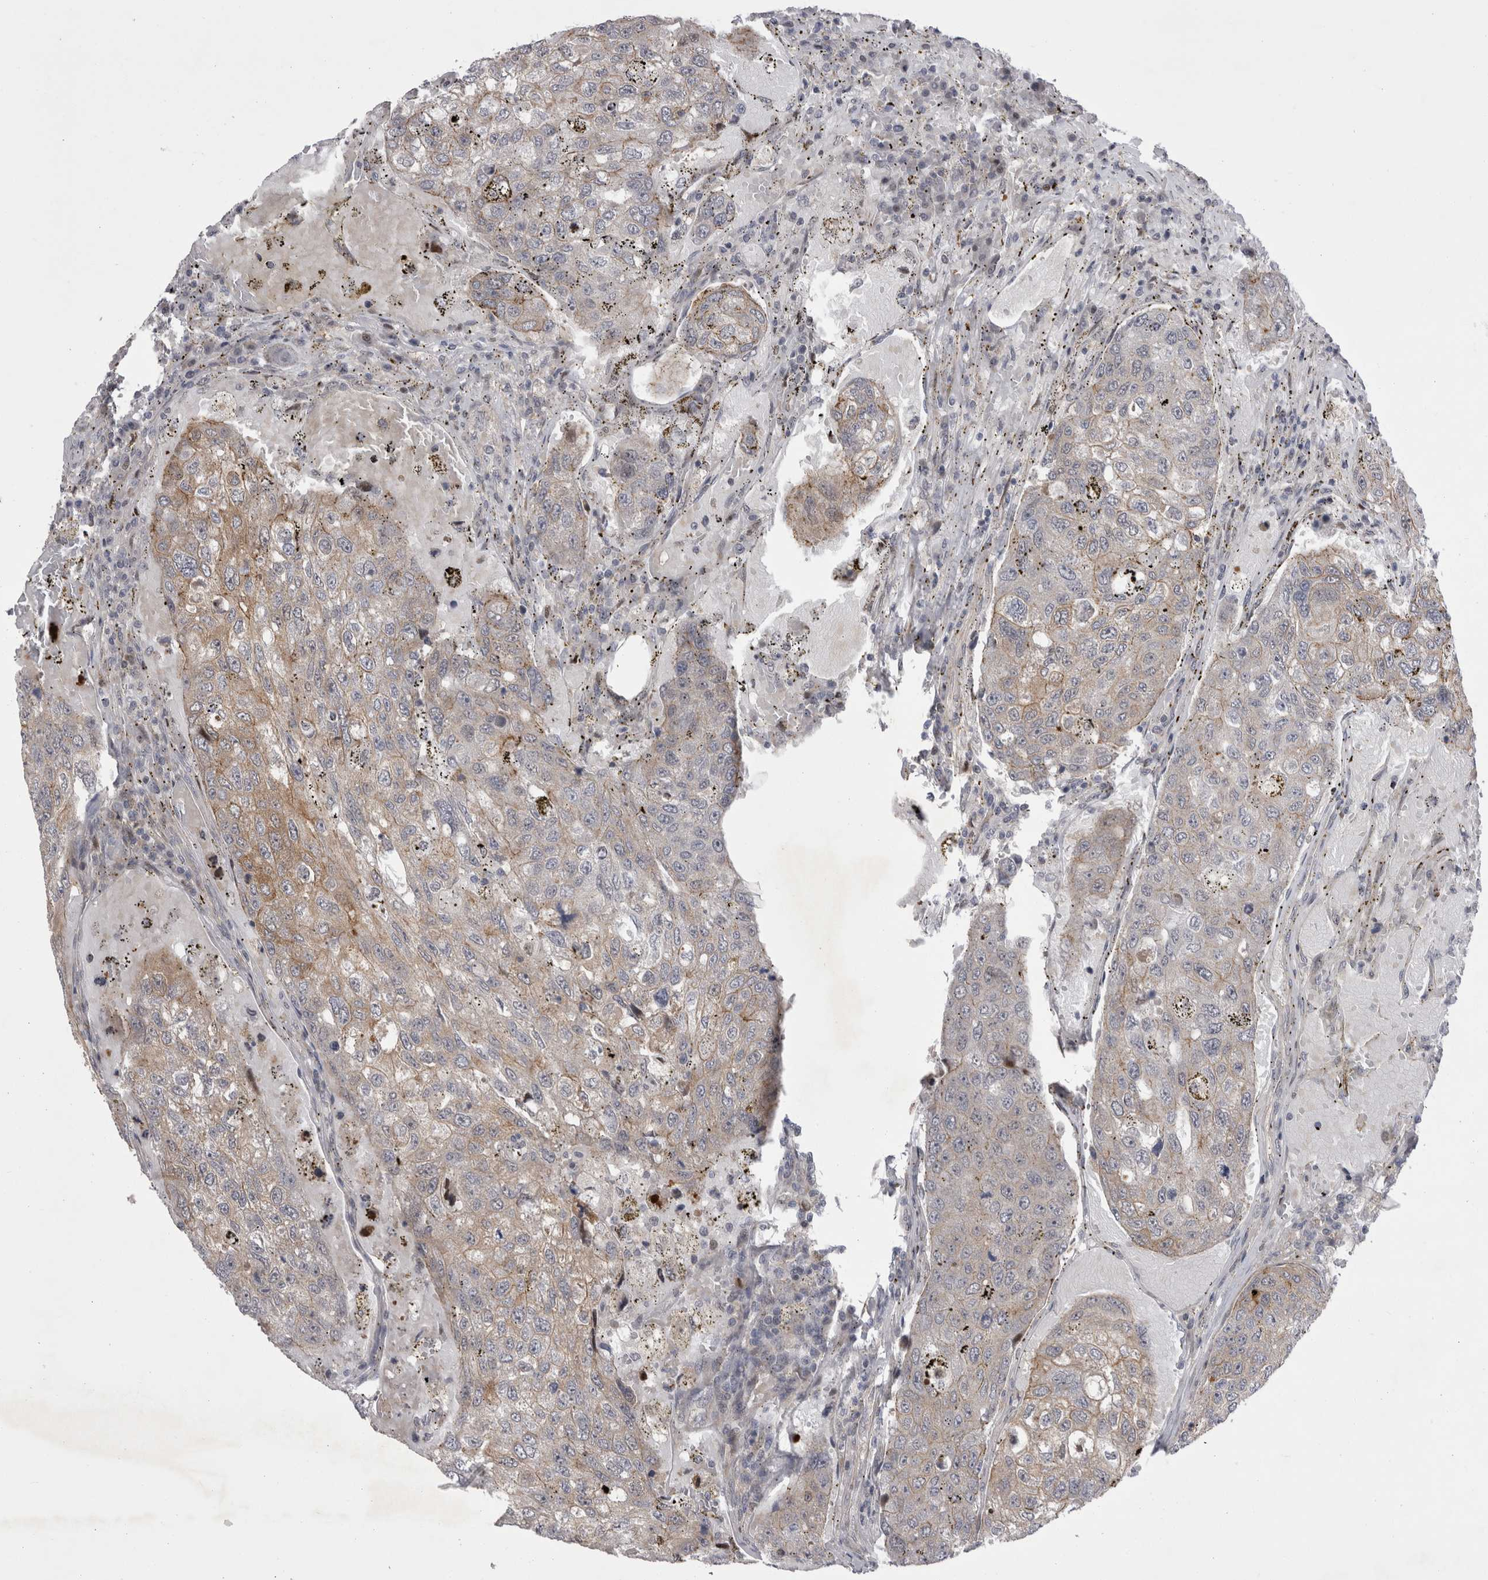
{"staining": {"intensity": "weak", "quantity": ">75%", "location": "cytoplasmic/membranous"}, "tissue": "urothelial cancer", "cell_type": "Tumor cells", "image_type": "cancer", "snomed": [{"axis": "morphology", "description": "Urothelial carcinoma, High grade"}, {"axis": "topography", "description": "Lymph node"}, {"axis": "topography", "description": "Urinary bladder"}], "caption": "The photomicrograph reveals immunohistochemical staining of urothelial carcinoma (high-grade). There is weak cytoplasmic/membranous expression is seen in approximately >75% of tumor cells. (DAB IHC with brightfield microscopy, high magnification).", "gene": "NENF", "patient": {"sex": "male", "age": 51}}